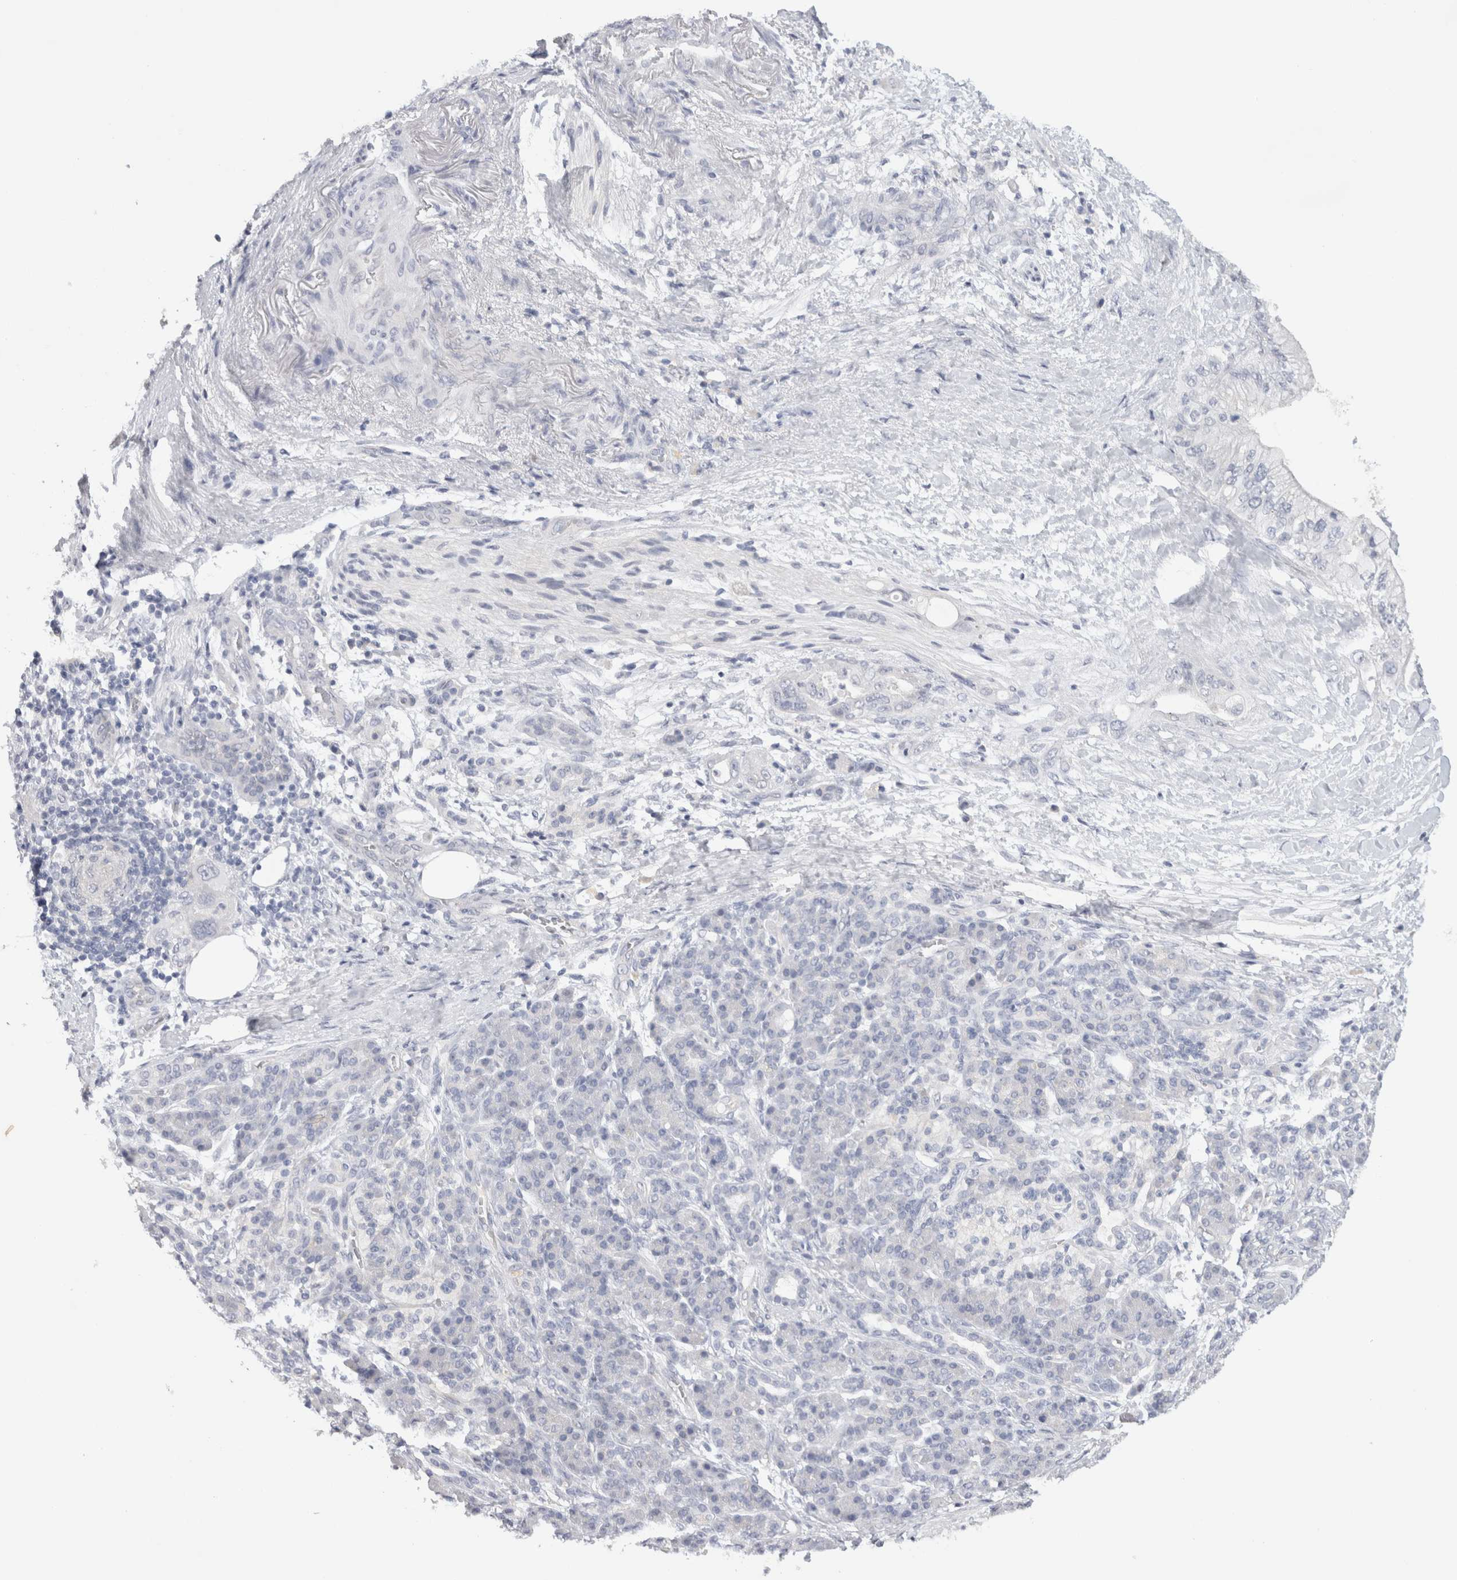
{"staining": {"intensity": "negative", "quantity": "none", "location": "none"}, "tissue": "pancreatic cancer", "cell_type": "Tumor cells", "image_type": "cancer", "snomed": [{"axis": "morphology", "description": "Adenocarcinoma, NOS"}, {"axis": "topography", "description": "Pancreas"}], "caption": "Photomicrograph shows no protein staining in tumor cells of pancreatic cancer (adenocarcinoma) tissue.", "gene": "TONSL", "patient": {"sex": "male", "age": 59}}